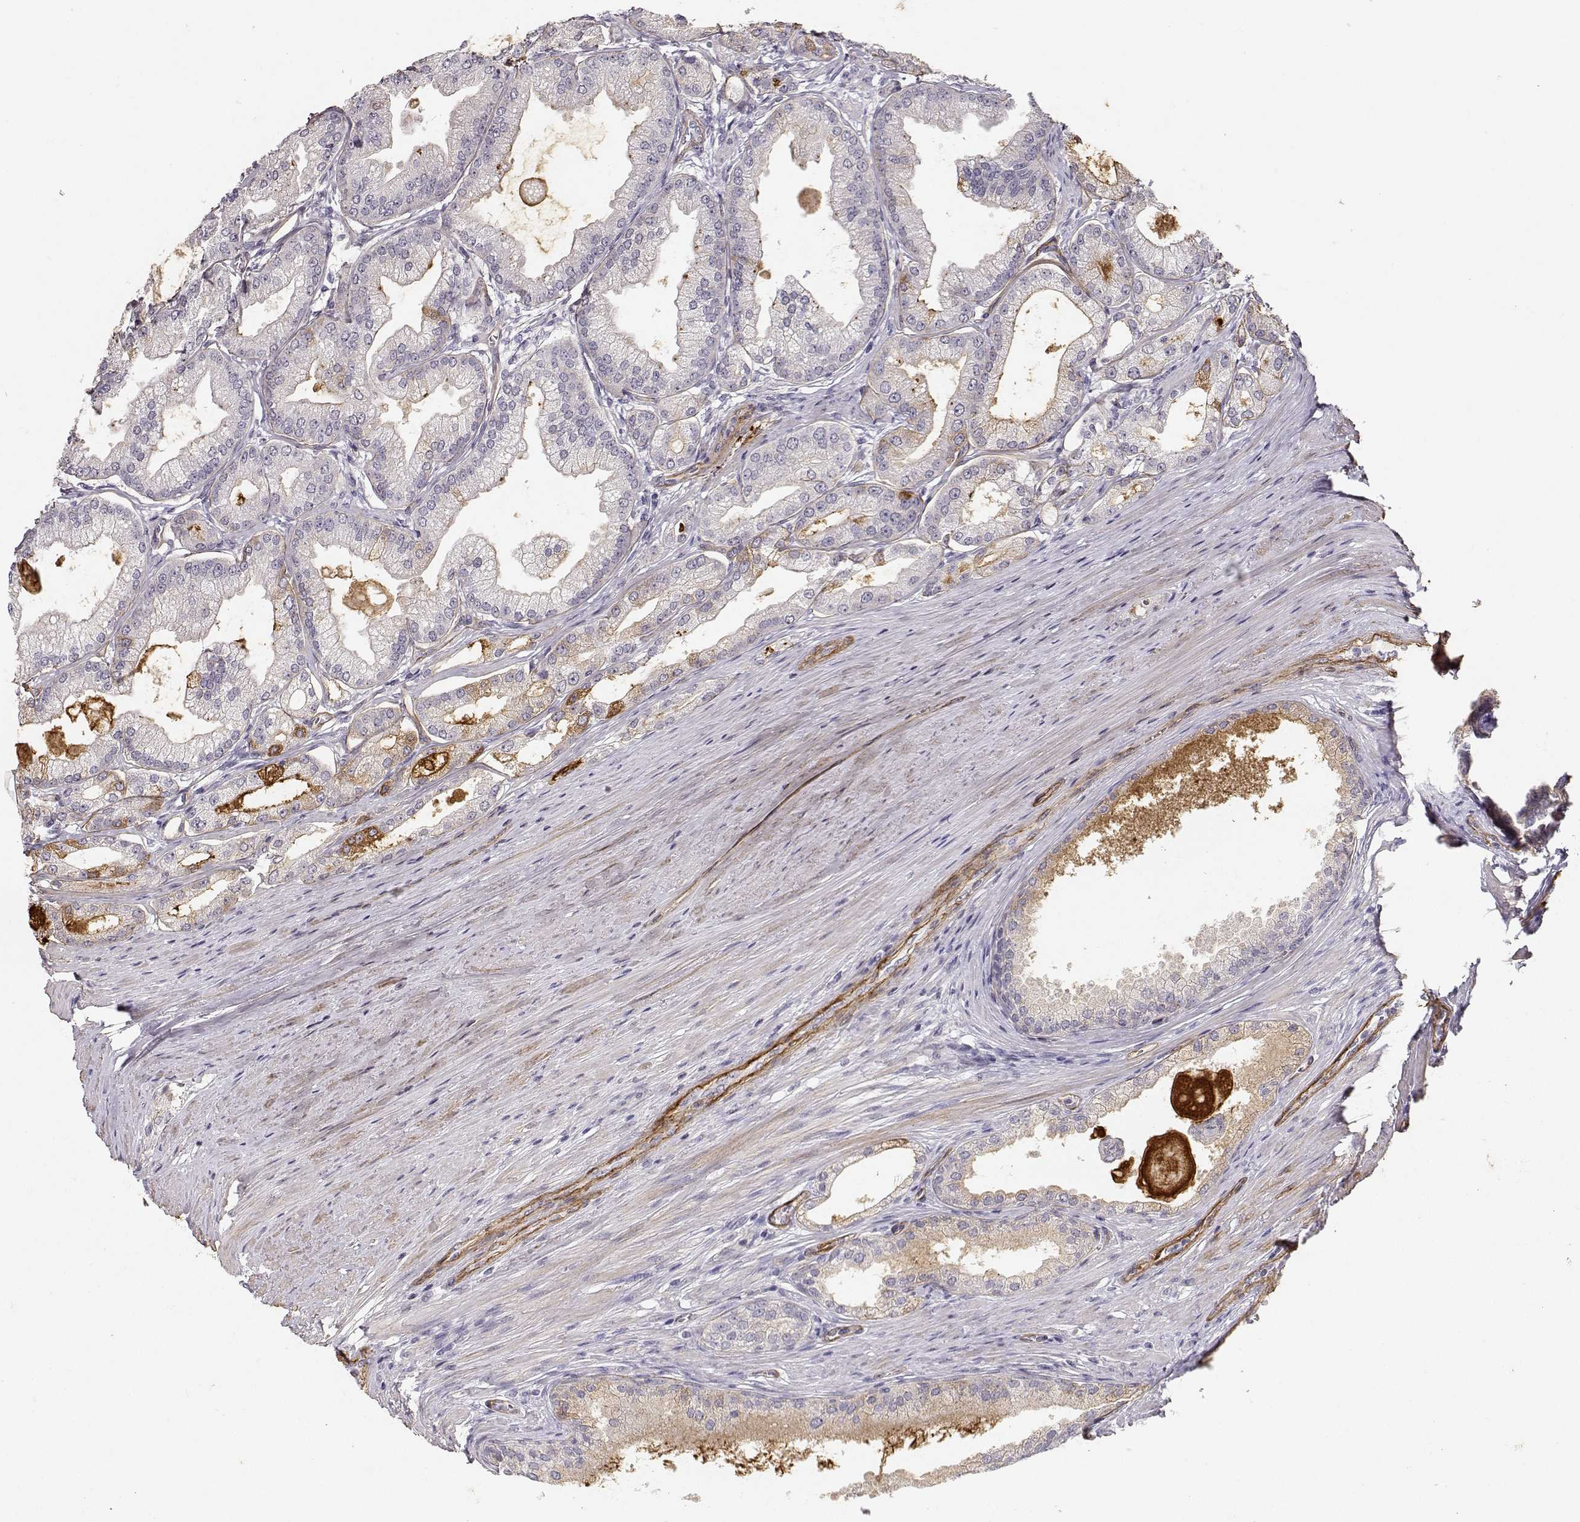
{"staining": {"intensity": "negative", "quantity": "none", "location": "none"}, "tissue": "prostate cancer", "cell_type": "Tumor cells", "image_type": "cancer", "snomed": [{"axis": "morphology", "description": "Adenocarcinoma, NOS"}, {"axis": "topography", "description": "Prostate and seminal vesicle, NOS"}, {"axis": "topography", "description": "Prostate"}], "caption": "This is a micrograph of immunohistochemistry staining of prostate cancer (adenocarcinoma), which shows no positivity in tumor cells.", "gene": "LAMA5", "patient": {"sex": "male", "age": 77}}